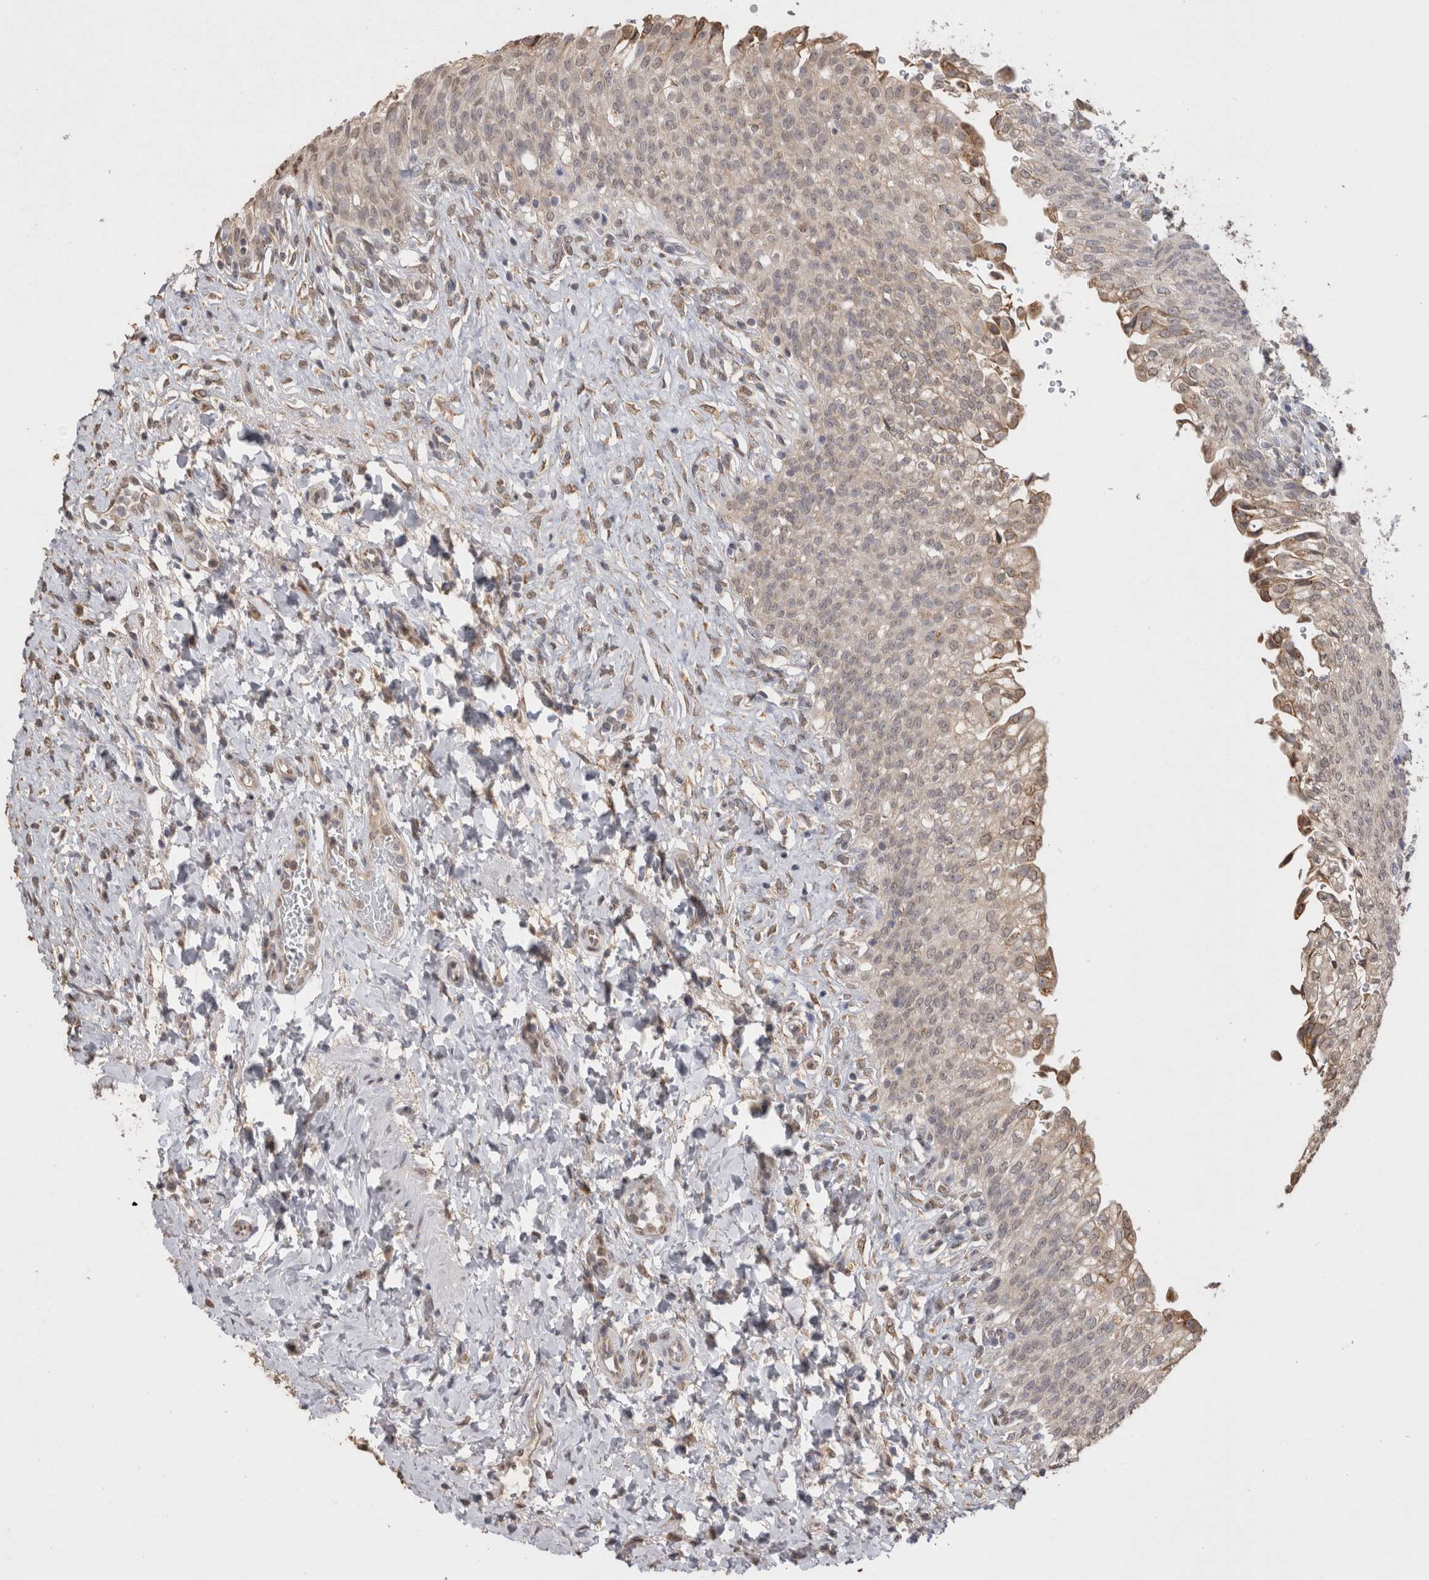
{"staining": {"intensity": "weak", "quantity": "25%-75%", "location": "cytoplasmic/membranous"}, "tissue": "urinary bladder", "cell_type": "Urothelial cells", "image_type": "normal", "snomed": [{"axis": "morphology", "description": "Urothelial carcinoma, High grade"}, {"axis": "topography", "description": "Urinary bladder"}], "caption": "This image displays immunohistochemistry (IHC) staining of benign urinary bladder, with low weak cytoplasmic/membranous positivity in about 25%-75% of urothelial cells.", "gene": "NOMO1", "patient": {"sex": "male", "age": 46}}